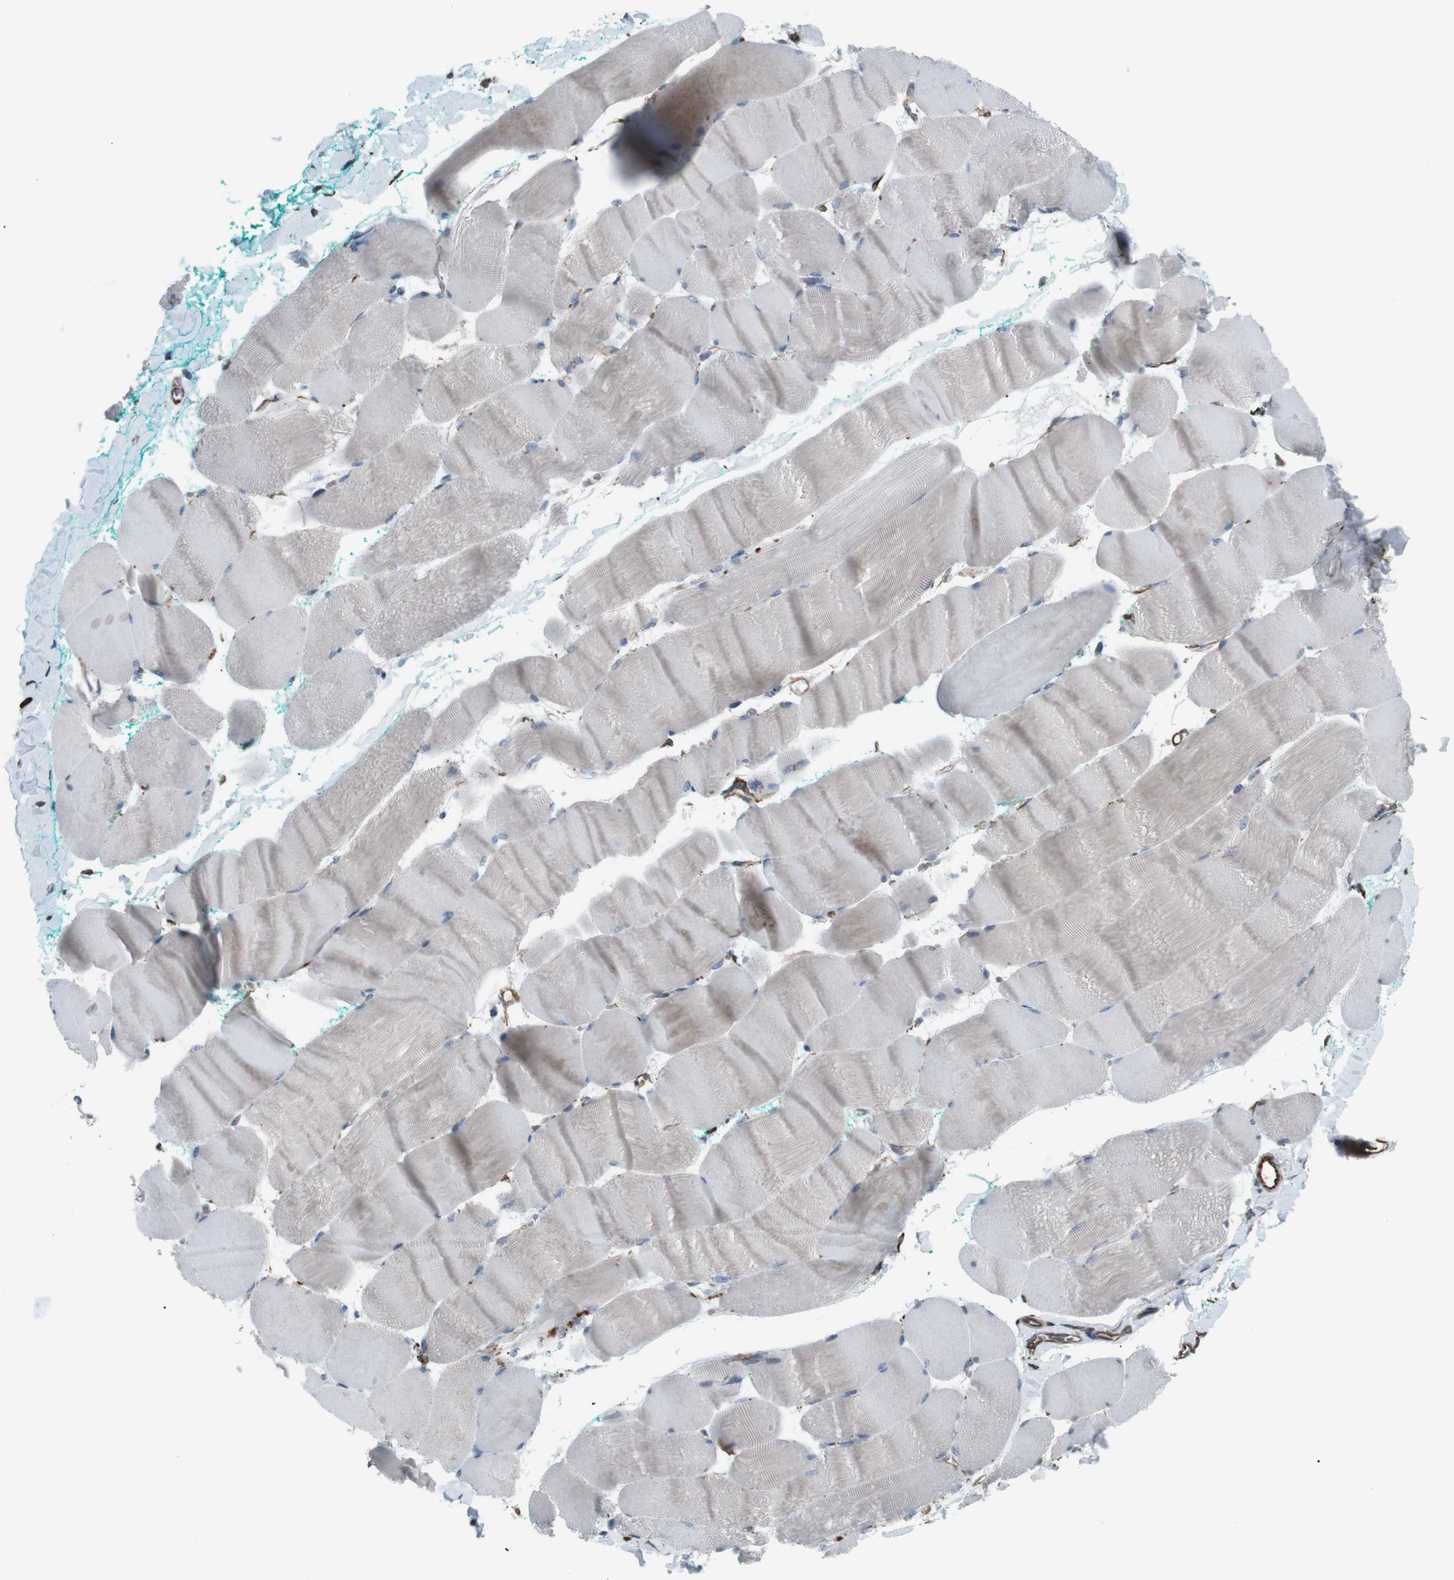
{"staining": {"intensity": "weak", "quantity": "<25%", "location": "cytoplasmic/membranous"}, "tissue": "skeletal muscle", "cell_type": "Myocytes", "image_type": "normal", "snomed": [{"axis": "morphology", "description": "Normal tissue, NOS"}, {"axis": "morphology", "description": "Squamous cell carcinoma, NOS"}, {"axis": "topography", "description": "Skeletal muscle"}], "caption": "Myocytes are negative for brown protein staining in normal skeletal muscle. Nuclei are stained in blue.", "gene": "TMEM141", "patient": {"sex": "male", "age": 51}}